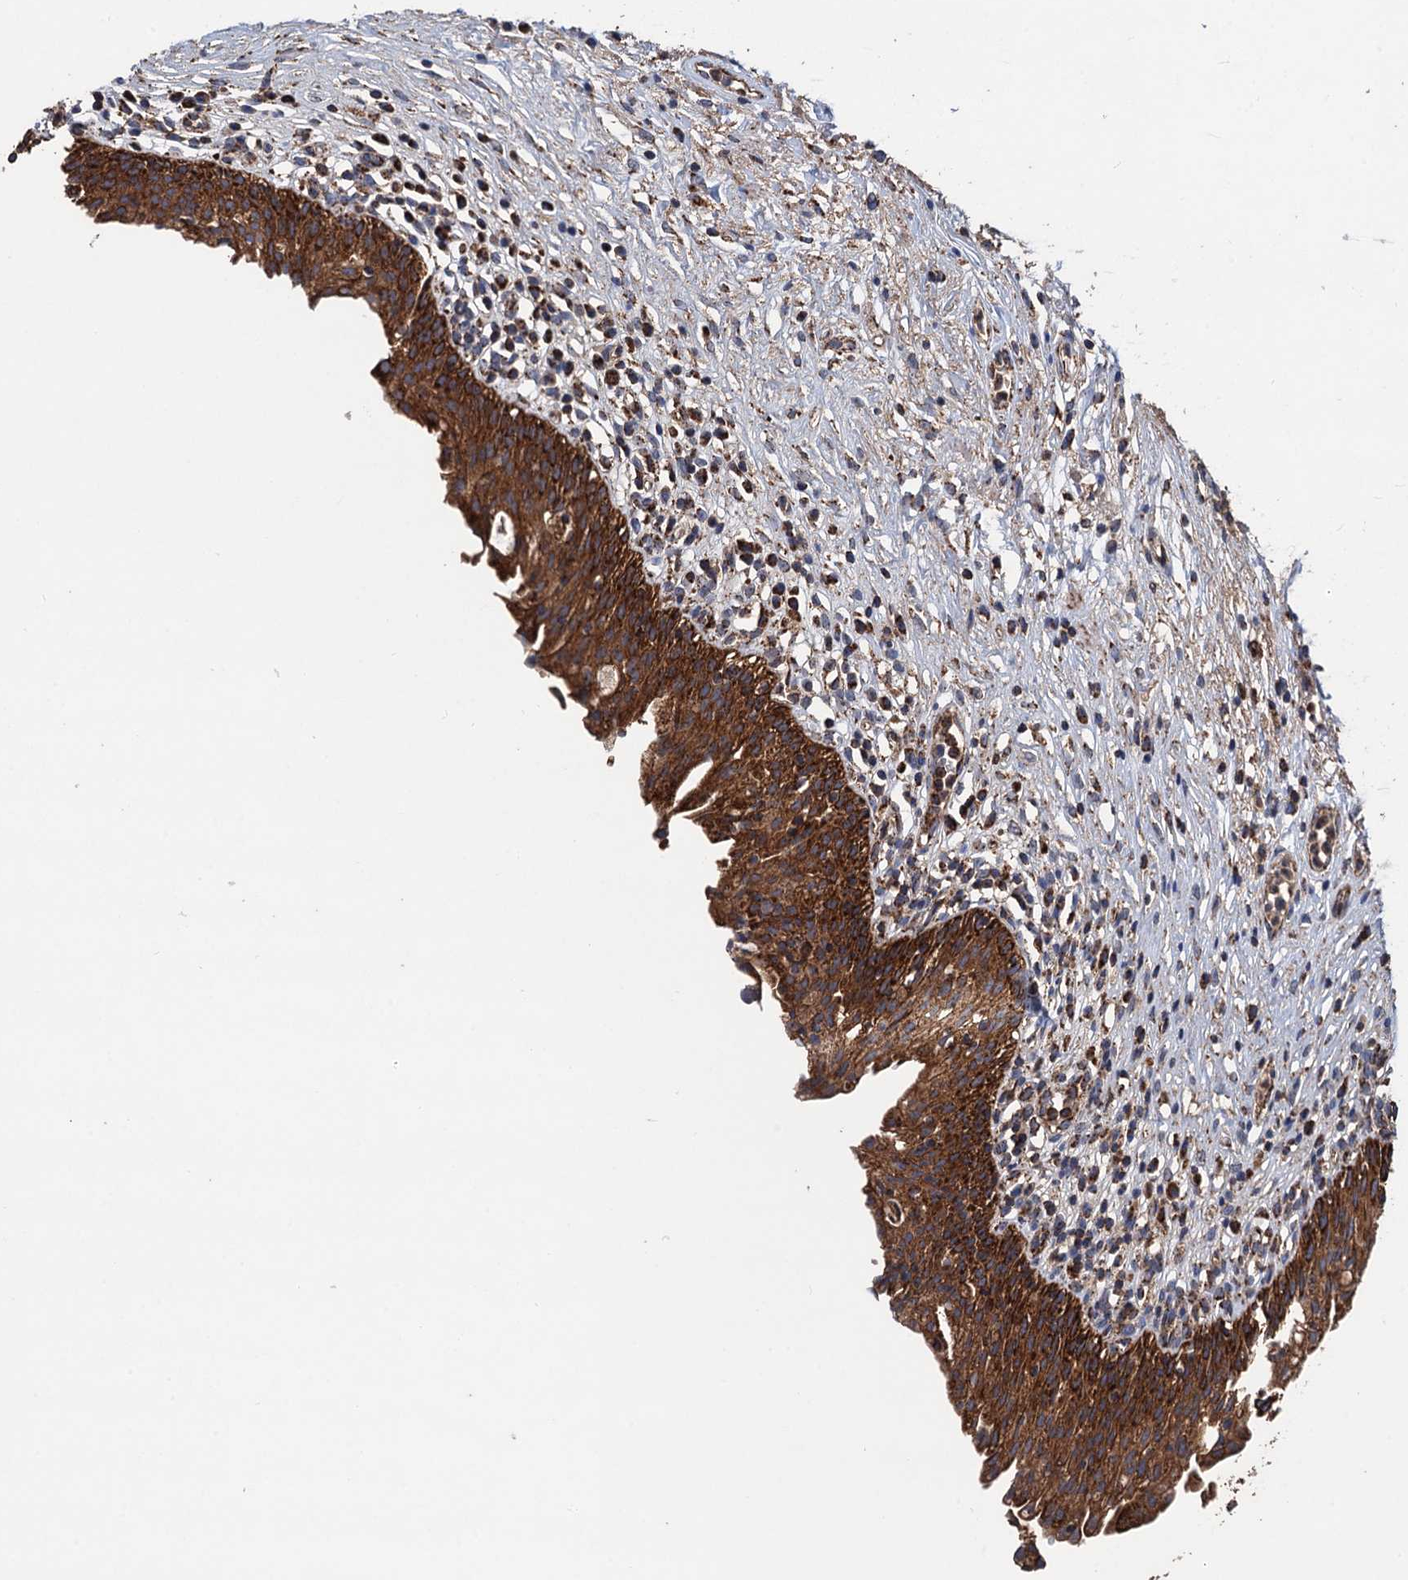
{"staining": {"intensity": "strong", "quantity": ">75%", "location": "cytoplasmic/membranous"}, "tissue": "urinary bladder", "cell_type": "Urothelial cells", "image_type": "normal", "snomed": [{"axis": "morphology", "description": "Normal tissue, NOS"}, {"axis": "morphology", "description": "Inflammation, NOS"}, {"axis": "topography", "description": "Urinary bladder"}], "caption": "Immunohistochemical staining of unremarkable human urinary bladder exhibits >75% levels of strong cytoplasmic/membranous protein positivity in approximately >75% of urothelial cells. The staining was performed using DAB, with brown indicating positive protein expression. Nuclei are stained blue with hematoxylin.", "gene": "DGLUCY", "patient": {"sex": "male", "age": 63}}